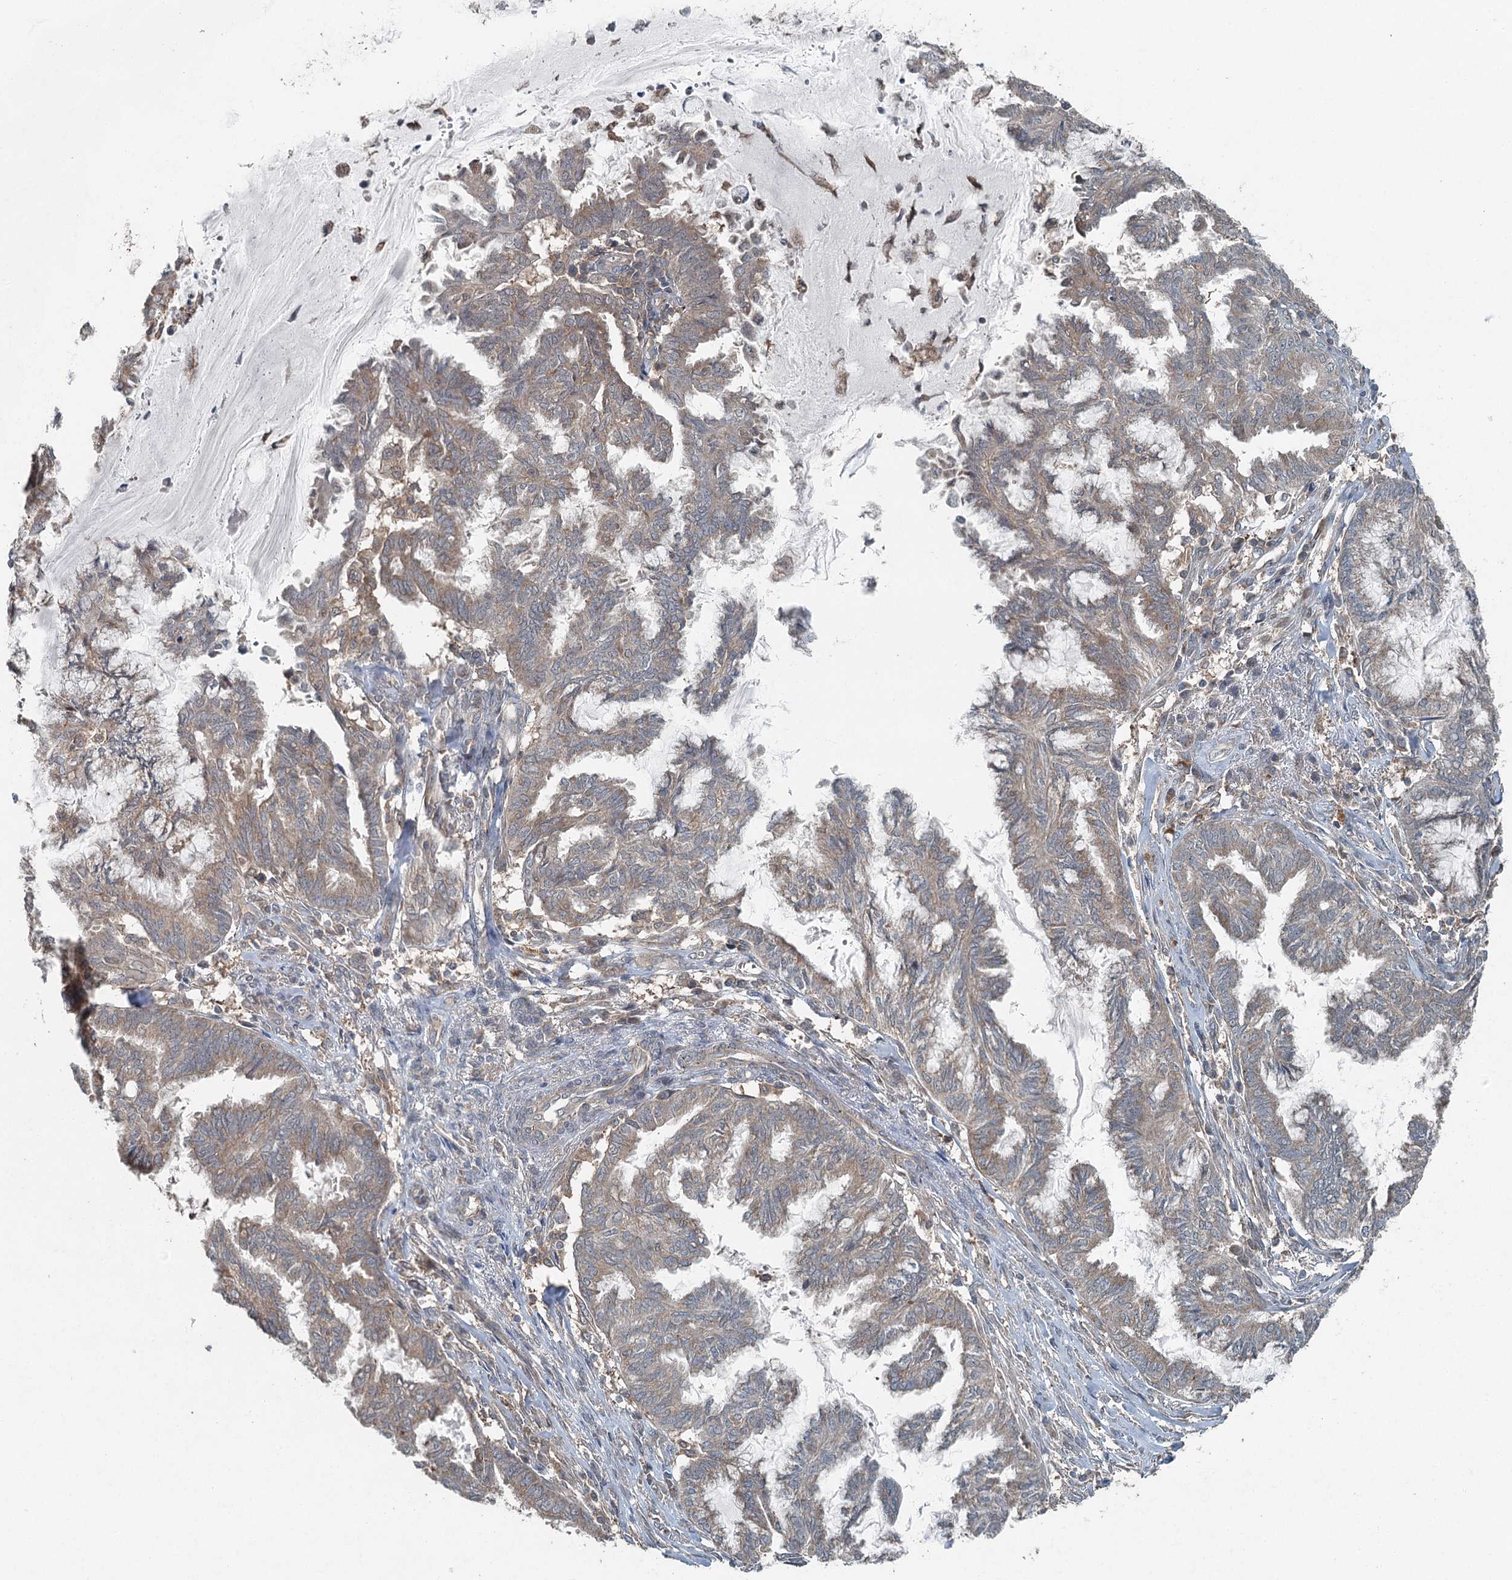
{"staining": {"intensity": "weak", "quantity": "25%-75%", "location": "cytoplasmic/membranous"}, "tissue": "endometrial cancer", "cell_type": "Tumor cells", "image_type": "cancer", "snomed": [{"axis": "morphology", "description": "Adenocarcinoma, NOS"}, {"axis": "topography", "description": "Endometrium"}], "caption": "A low amount of weak cytoplasmic/membranous staining is identified in about 25%-75% of tumor cells in endometrial cancer (adenocarcinoma) tissue.", "gene": "SKIC3", "patient": {"sex": "female", "age": 86}}